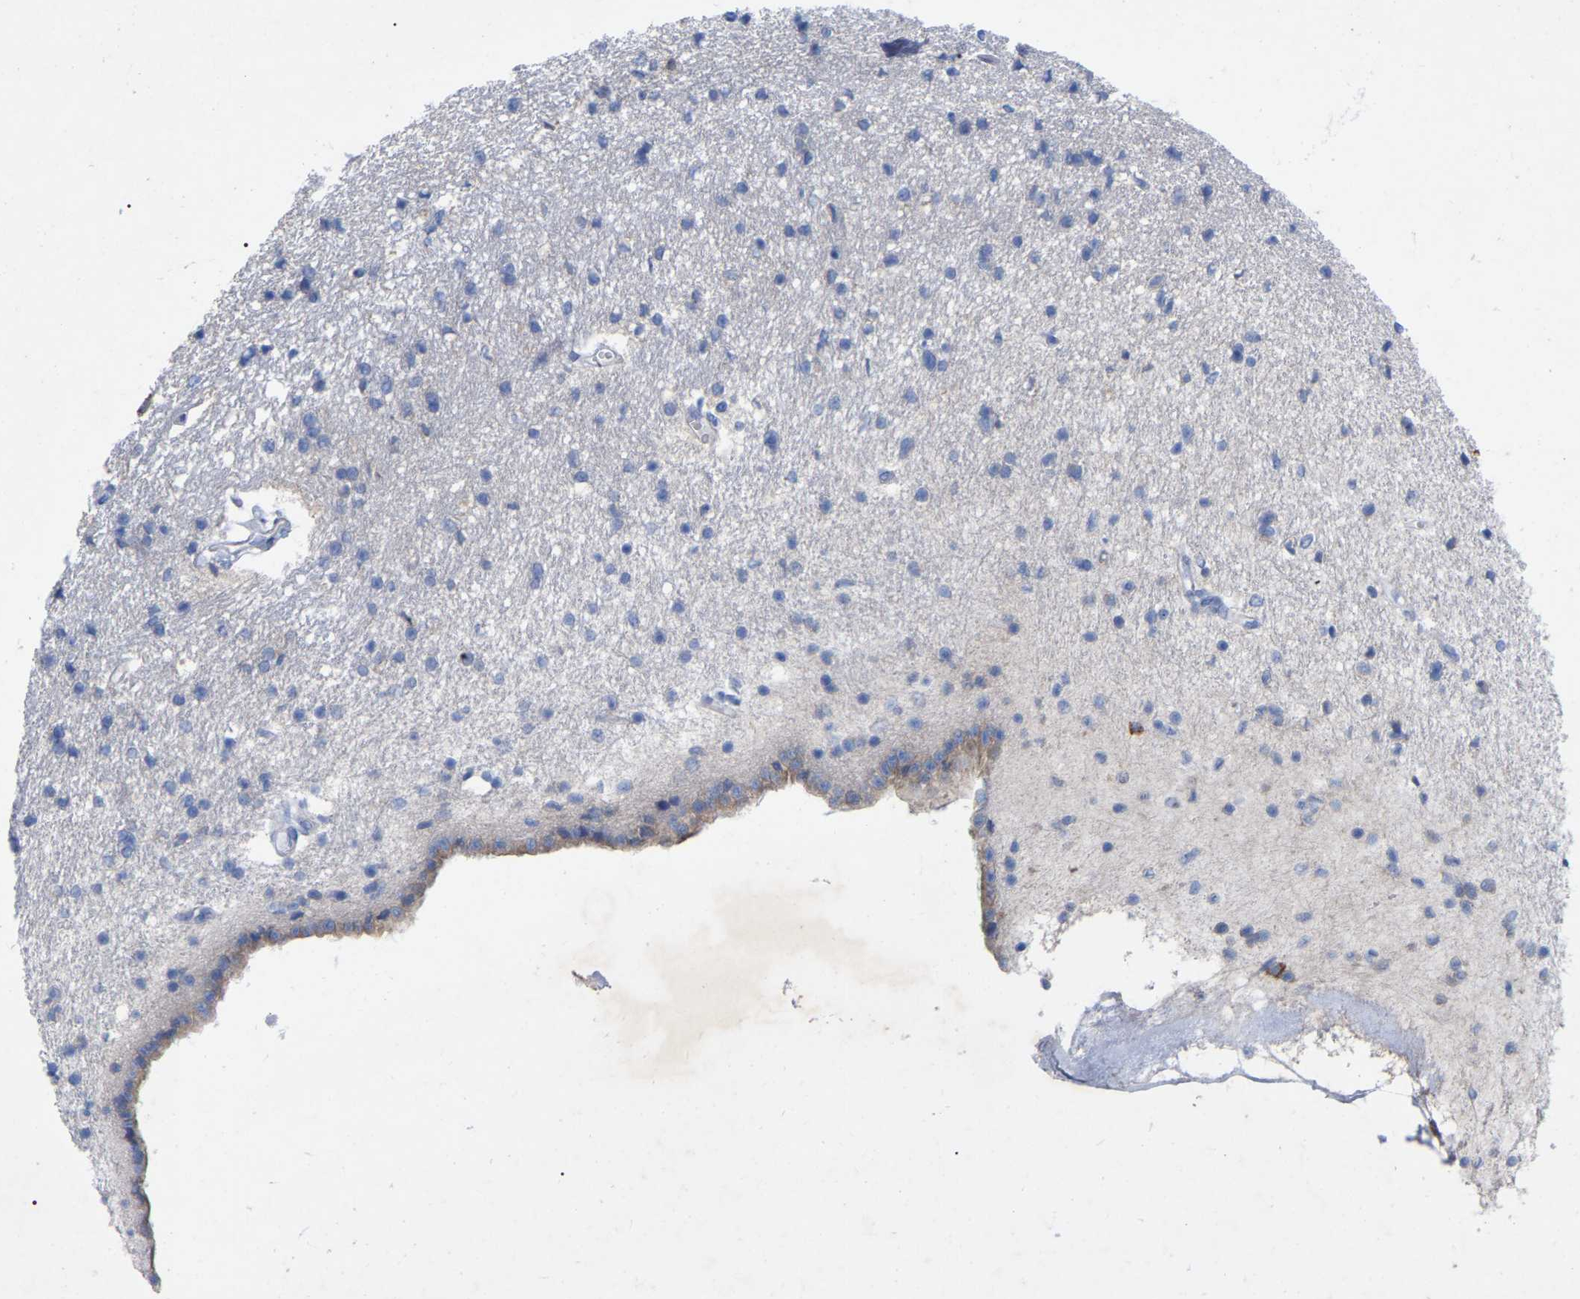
{"staining": {"intensity": "negative", "quantity": "none", "location": "none"}, "tissue": "caudate", "cell_type": "Glial cells", "image_type": "normal", "snomed": [{"axis": "morphology", "description": "Normal tissue, NOS"}, {"axis": "topography", "description": "Lateral ventricle wall"}], "caption": "Glial cells are negative for brown protein staining in normal caudate. (DAB immunohistochemistry (IHC), high magnification).", "gene": "STRIP2", "patient": {"sex": "male", "age": 45}}